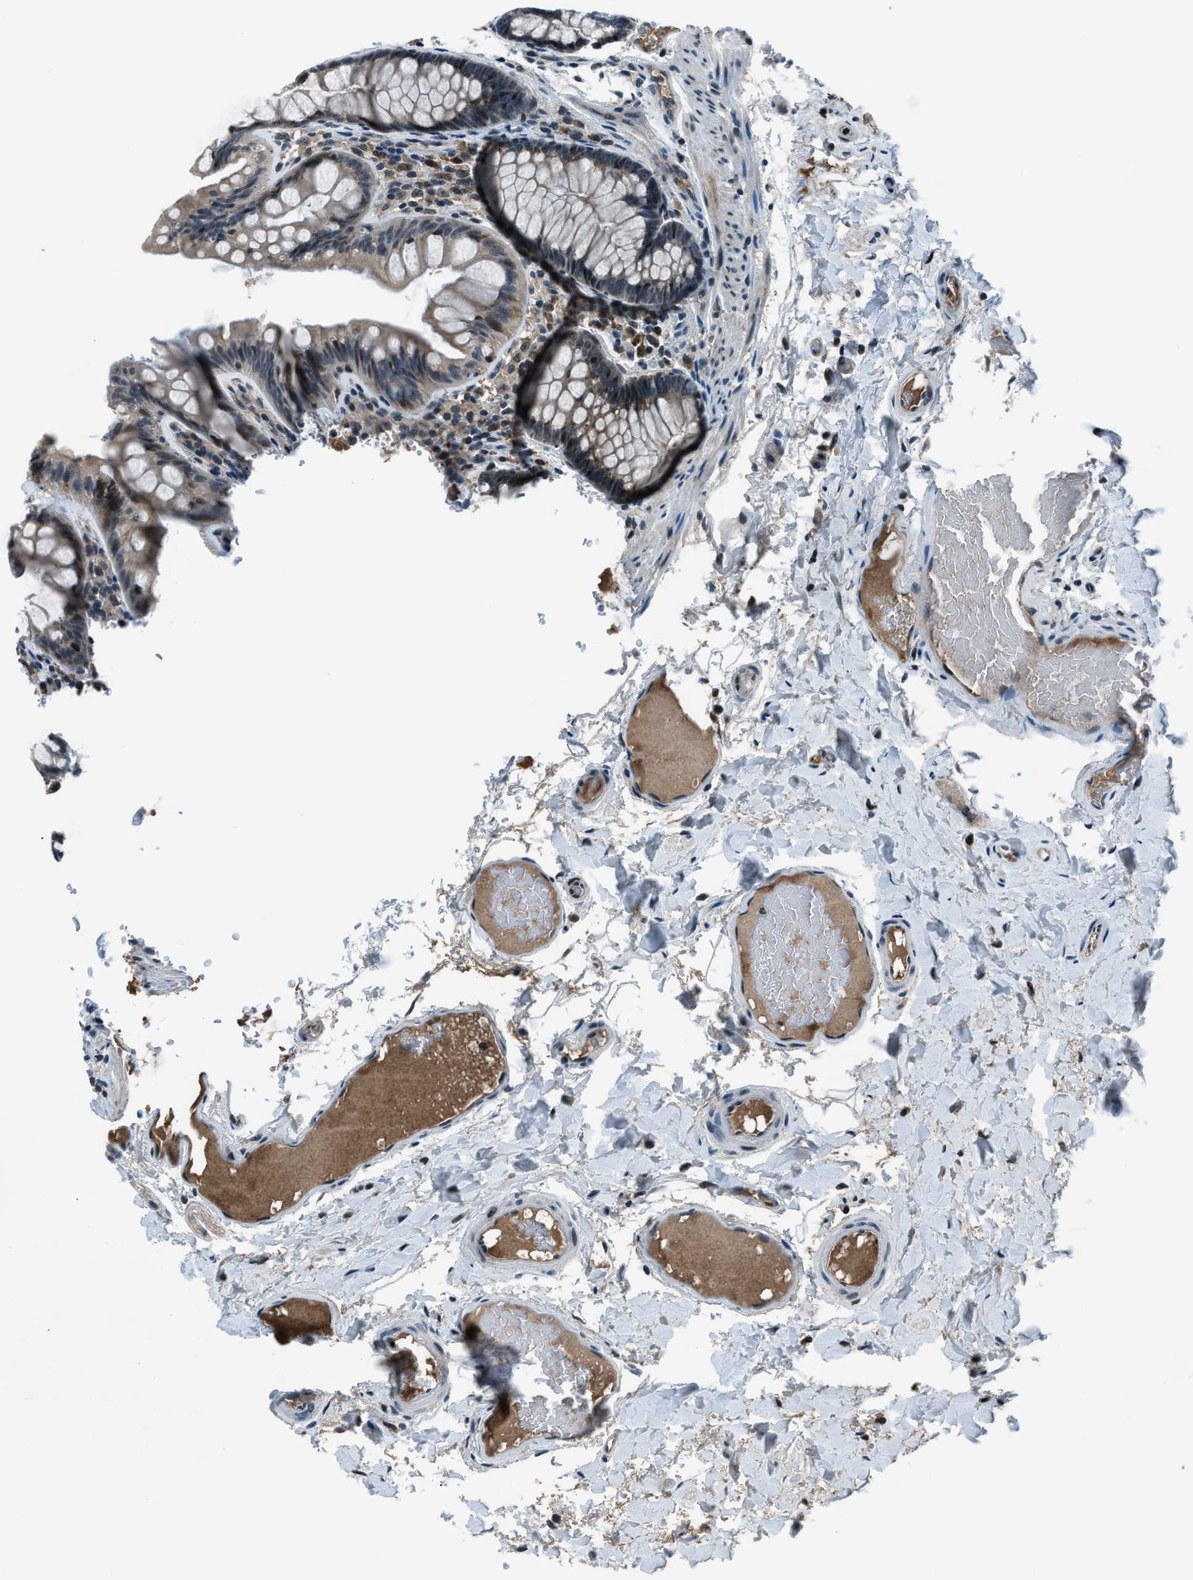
{"staining": {"intensity": "negative", "quantity": "none", "location": "none"}, "tissue": "colon", "cell_type": "Endothelial cells", "image_type": "normal", "snomed": [{"axis": "morphology", "description": "Normal tissue, NOS"}, {"axis": "topography", "description": "Colon"}], "caption": "Micrograph shows no protein positivity in endothelial cells of unremarkable colon. (DAB (3,3'-diaminobenzidine) immunohistochemistry, high magnification).", "gene": "ACTL9", "patient": {"sex": "female", "age": 56}}